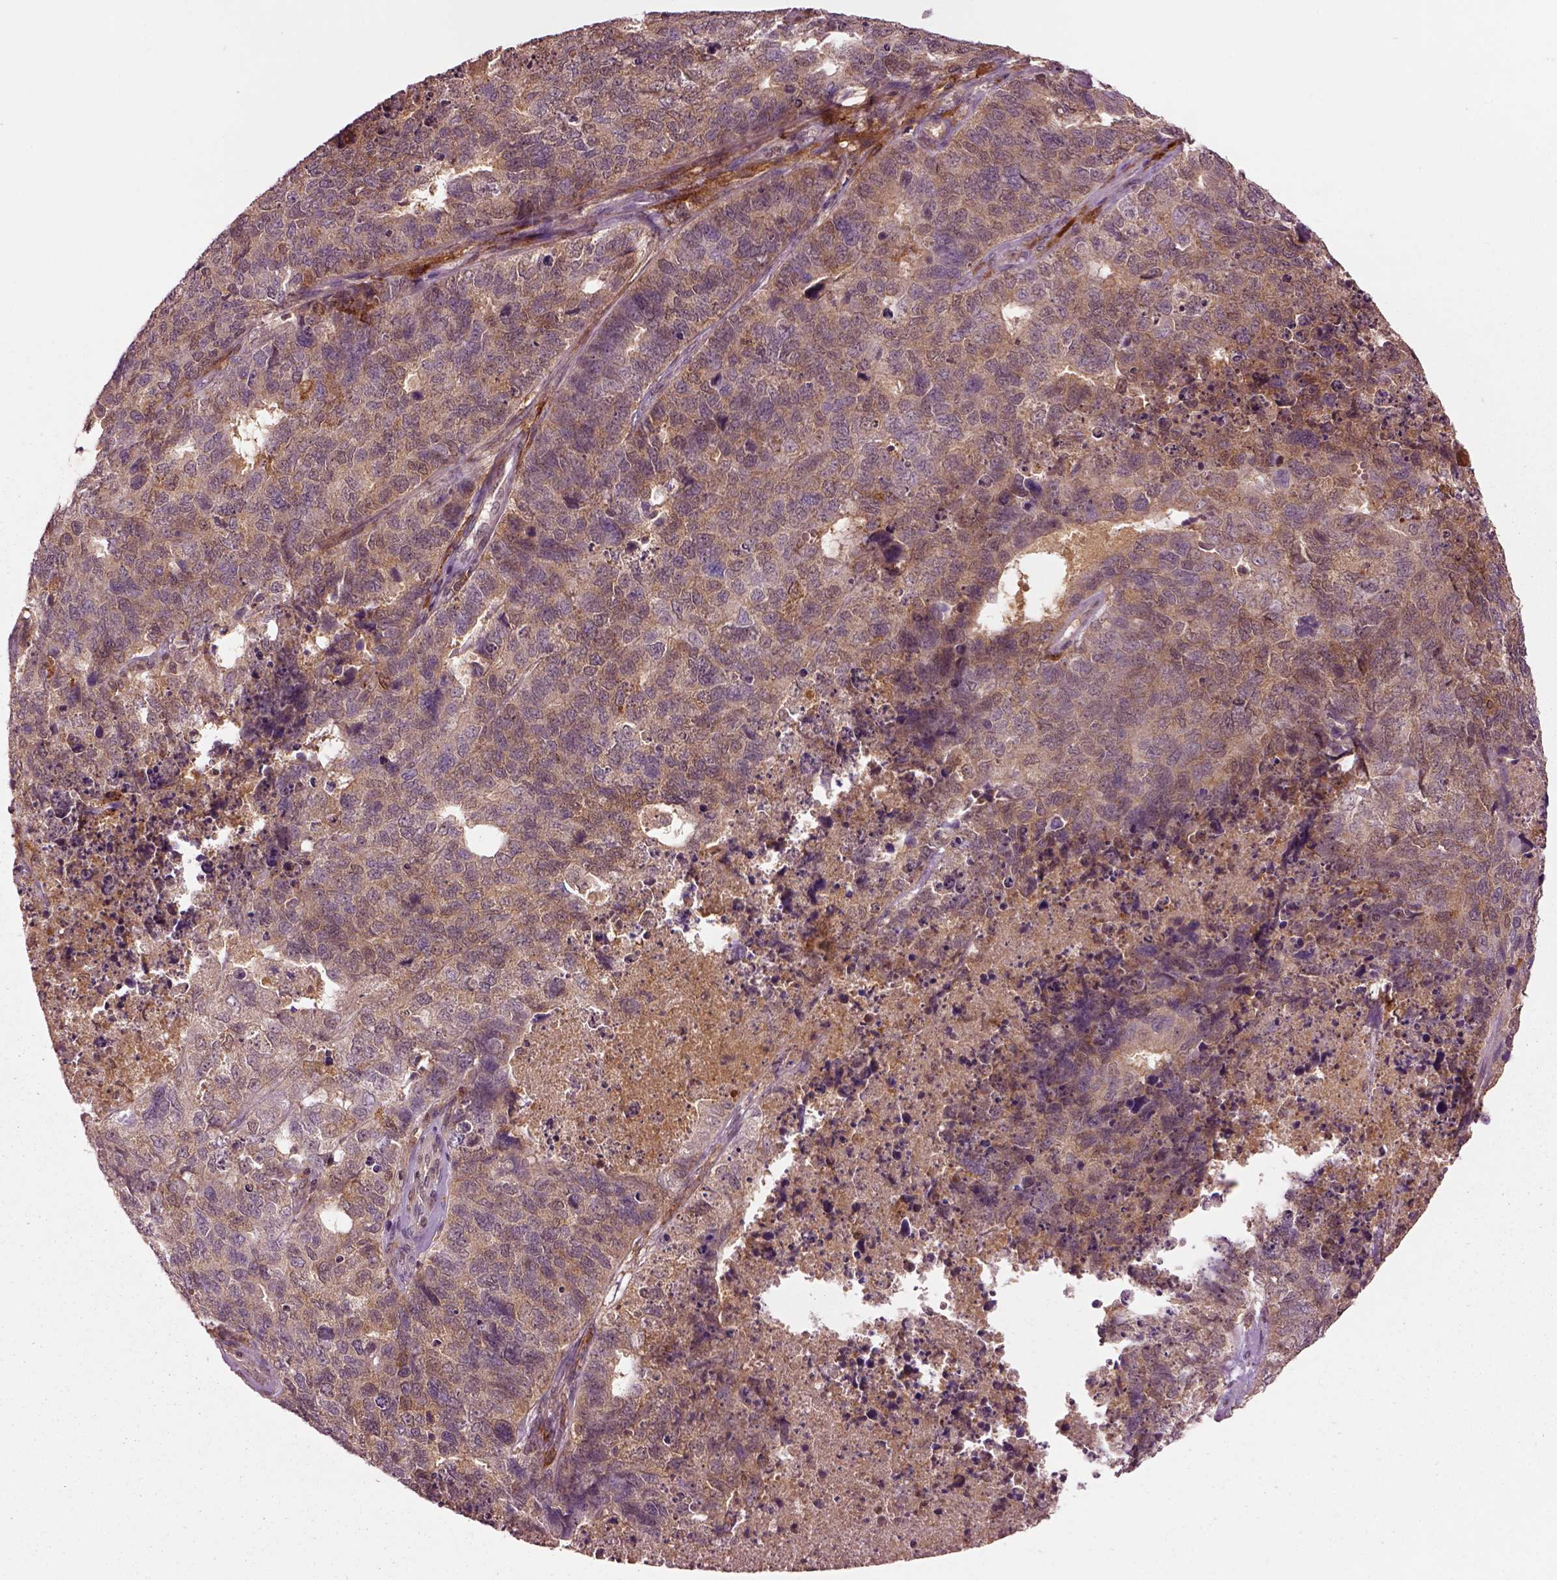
{"staining": {"intensity": "weak", "quantity": ">75%", "location": "cytoplasmic/membranous"}, "tissue": "cervical cancer", "cell_type": "Tumor cells", "image_type": "cancer", "snomed": [{"axis": "morphology", "description": "Squamous cell carcinoma, NOS"}, {"axis": "topography", "description": "Cervix"}], "caption": "Approximately >75% of tumor cells in cervical squamous cell carcinoma exhibit weak cytoplasmic/membranous protein positivity as visualized by brown immunohistochemical staining.", "gene": "MDP1", "patient": {"sex": "female", "age": 63}}